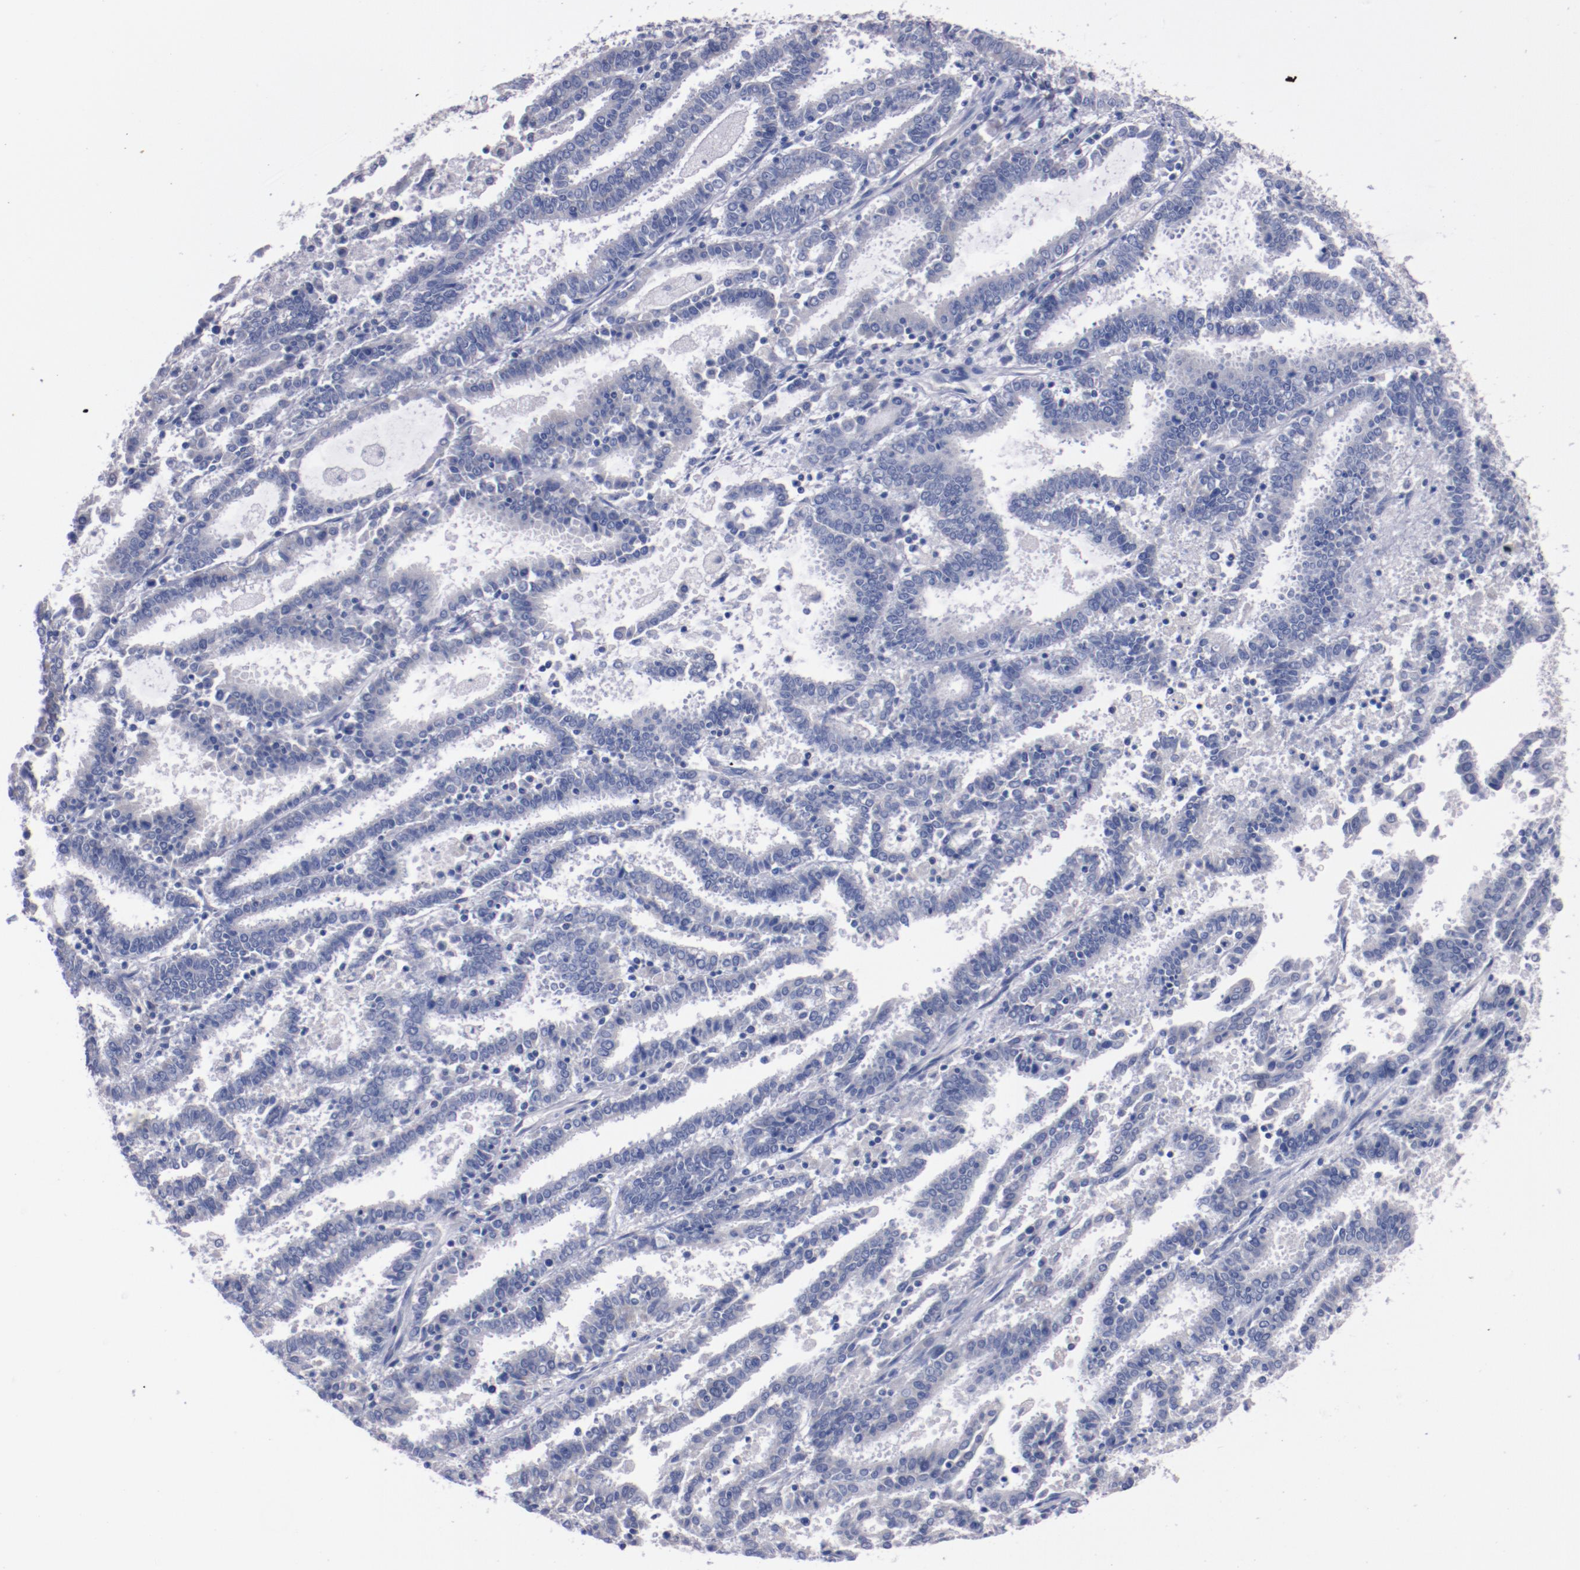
{"staining": {"intensity": "negative", "quantity": "none", "location": "none"}, "tissue": "endometrial cancer", "cell_type": "Tumor cells", "image_type": "cancer", "snomed": [{"axis": "morphology", "description": "Adenocarcinoma, NOS"}, {"axis": "topography", "description": "Uterus"}], "caption": "This is an IHC histopathology image of human endometrial cancer. There is no expression in tumor cells.", "gene": "CNTNAP2", "patient": {"sex": "female", "age": 83}}